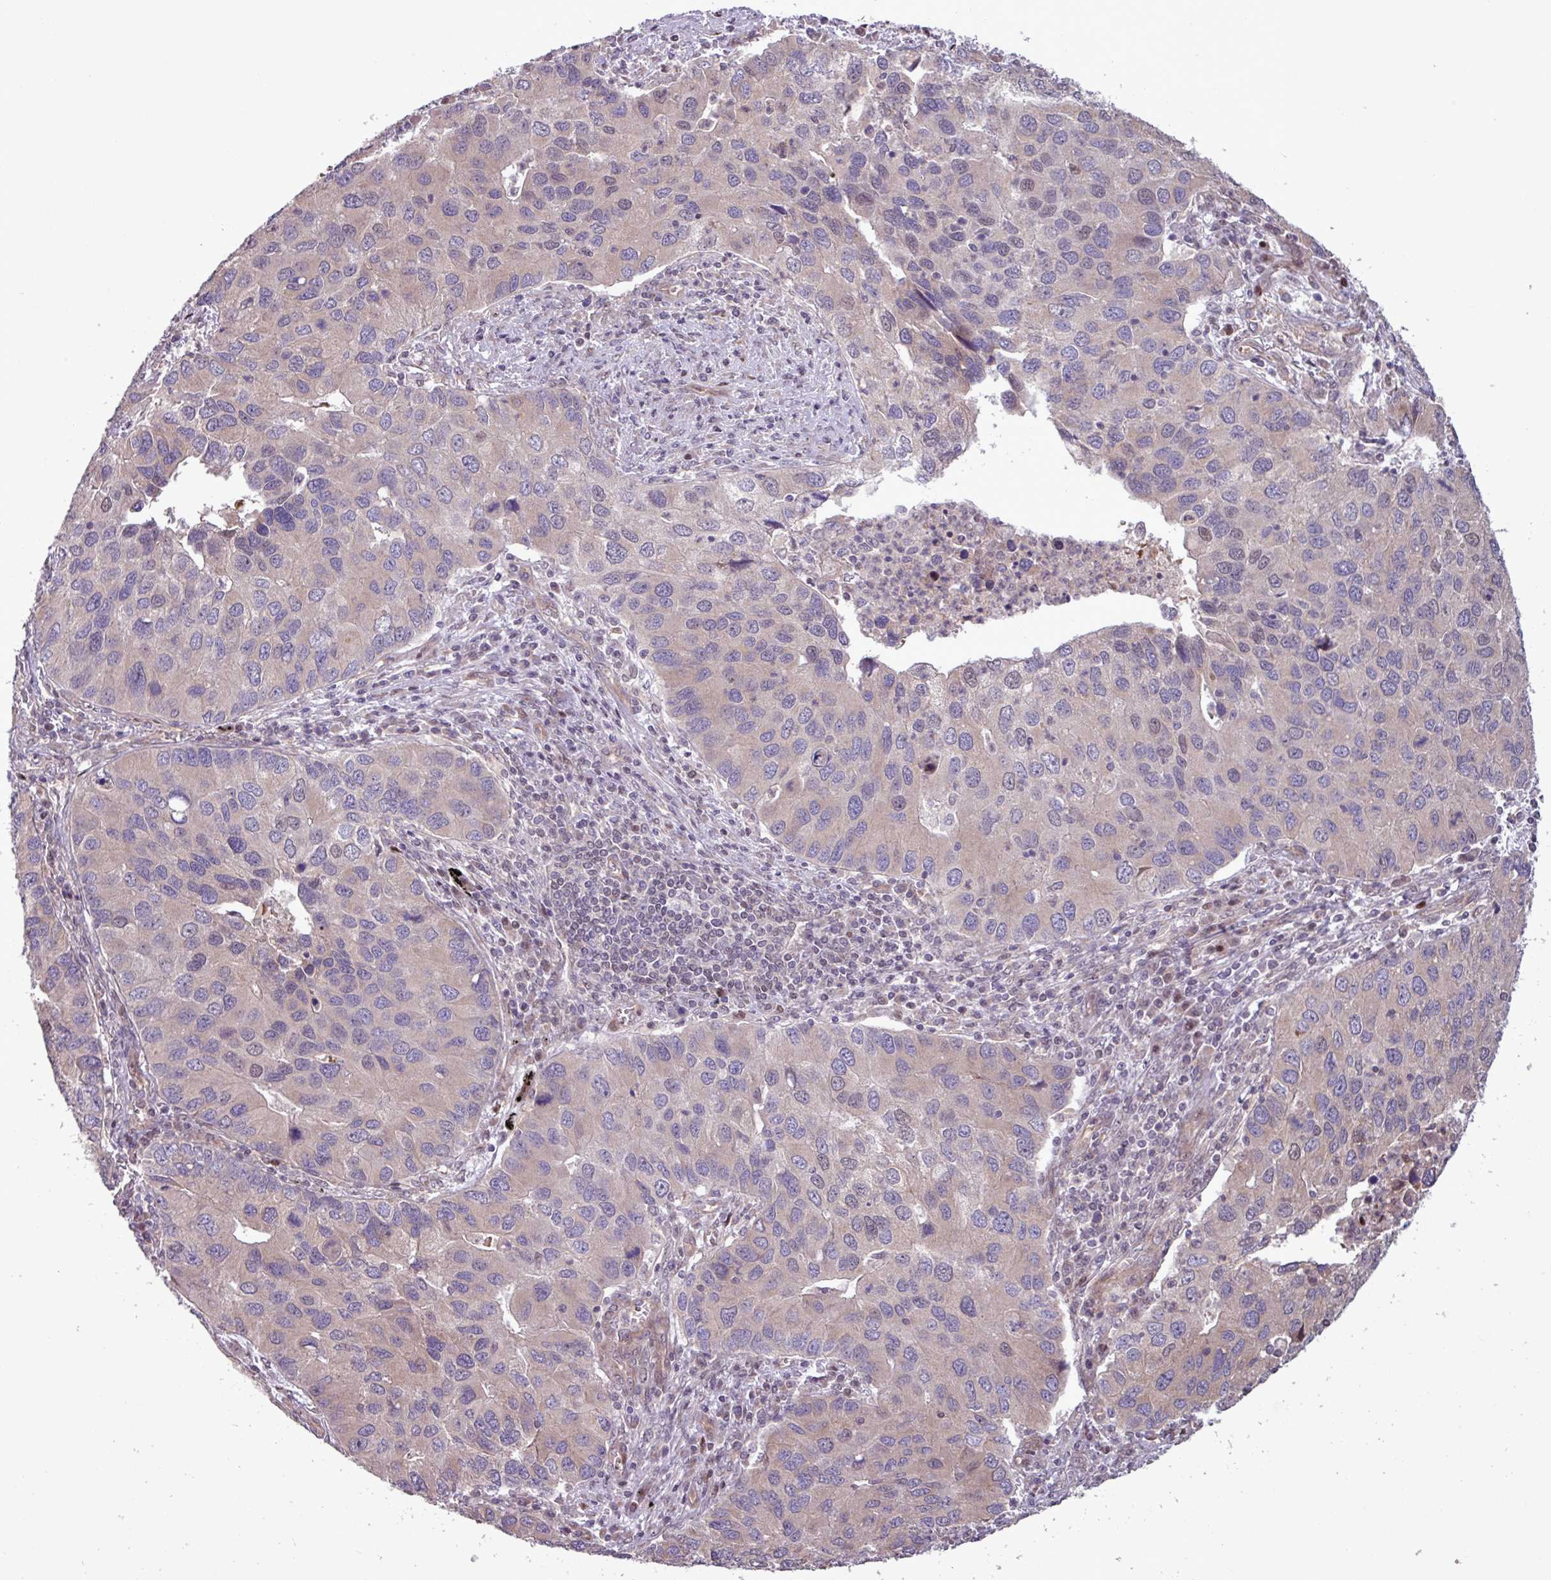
{"staining": {"intensity": "weak", "quantity": "25%-75%", "location": "cytoplasmic/membranous"}, "tissue": "lung cancer", "cell_type": "Tumor cells", "image_type": "cancer", "snomed": [{"axis": "morphology", "description": "Aneuploidy"}, {"axis": "morphology", "description": "Adenocarcinoma, NOS"}, {"axis": "topography", "description": "Lymph node"}, {"axis": "topography", "description": "Lung"}], "caption": "Immunohistochemical staining of human lung cancer demonstrates low levels of weak cytoplasmic/membranous protein positivity in about 25%-75% of tumor cells.", "gene": "PDPR", "patient": {"sex": "female", "age": 74}}